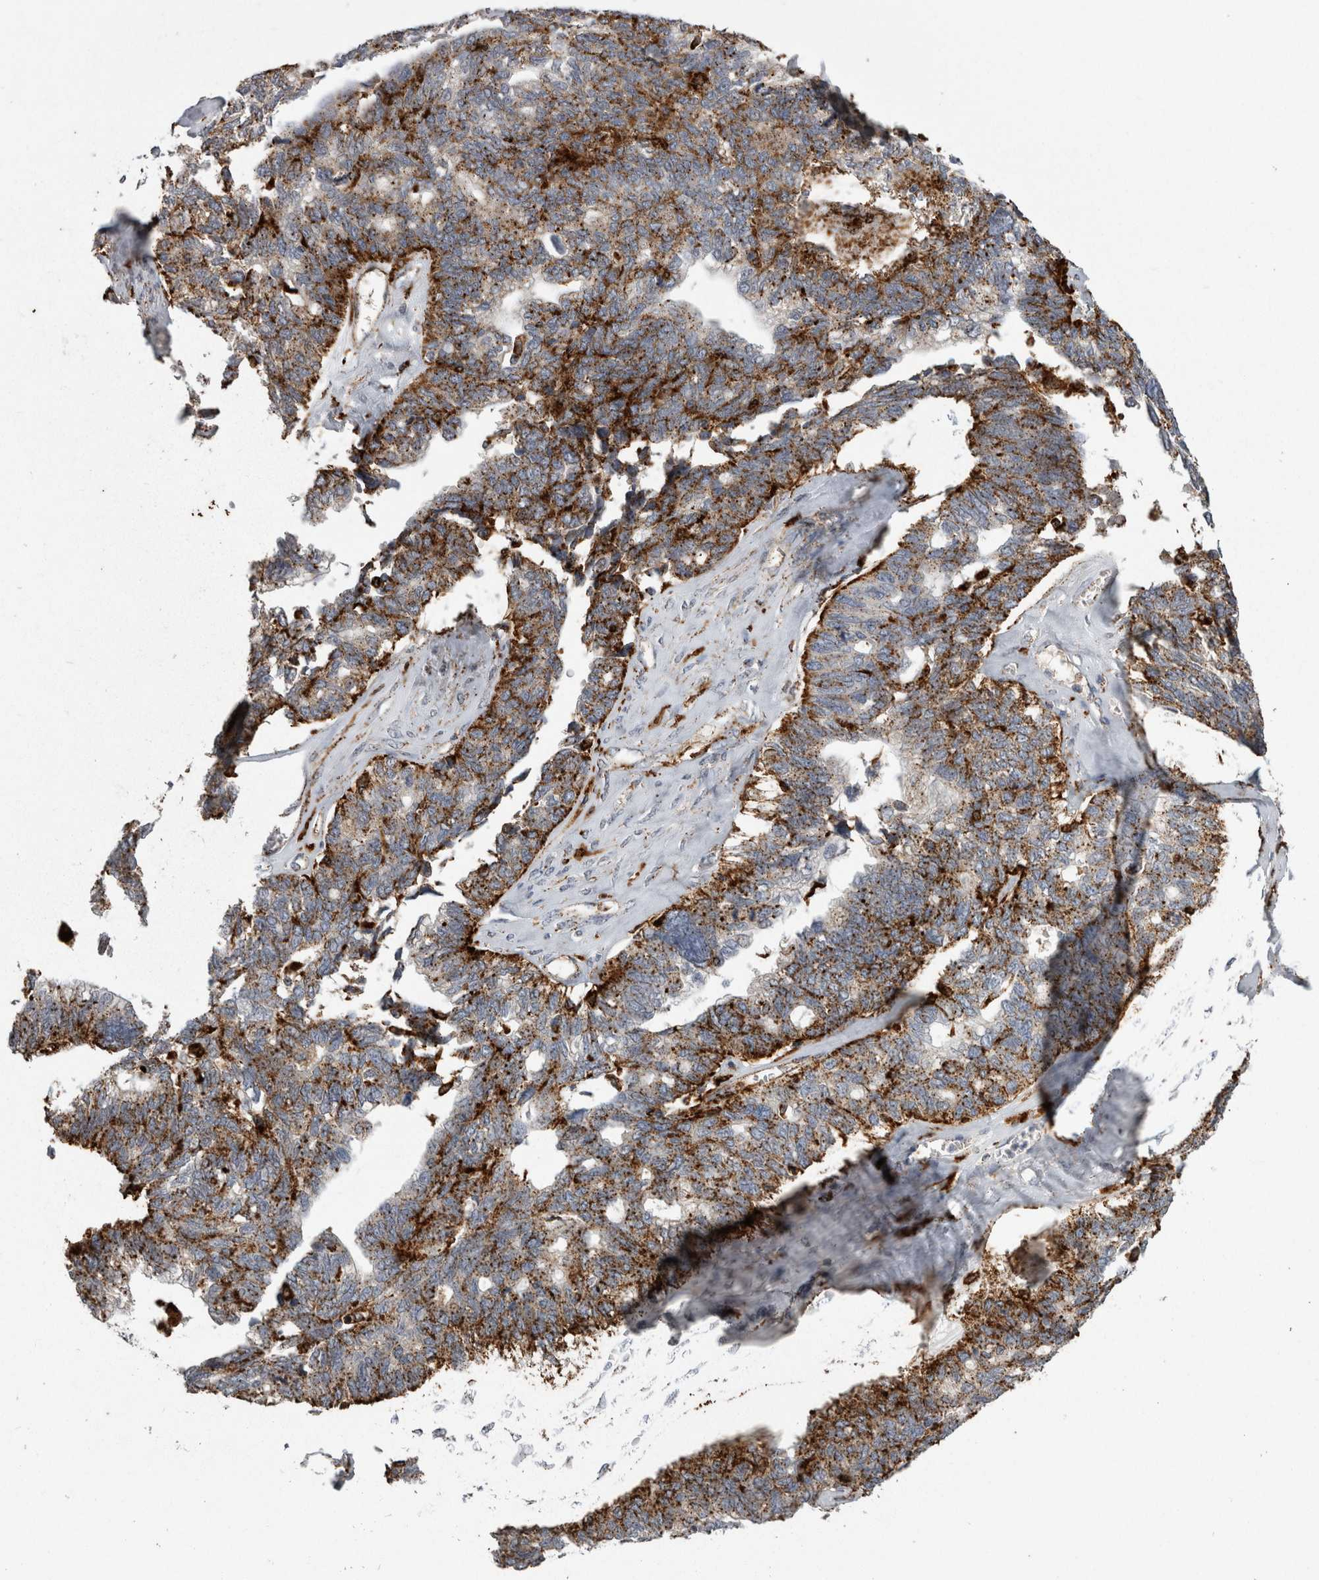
{"staining": {"intensity": "strong", "quantity": ">75%", "location": "cytoplasmic/membranous"}, "tissue": "ovarian cancer", "cell_type": "Tumor cells", "image_type": "cancer", "snomed": [{"axis": "morphology", "description": "Cystadenocarcinoma, serous, NOS"}, {"axis": "topography", "description": "Ovary"}], "caption": "Brown immunohistochemical staining in ovarian serous cystadenocarcinoma shows strong cytoplasmic/membranous staining in approximately >75% of tumor cells.", "gene": "CTSZ", "patient": {"sex": "female", "age": 79}}